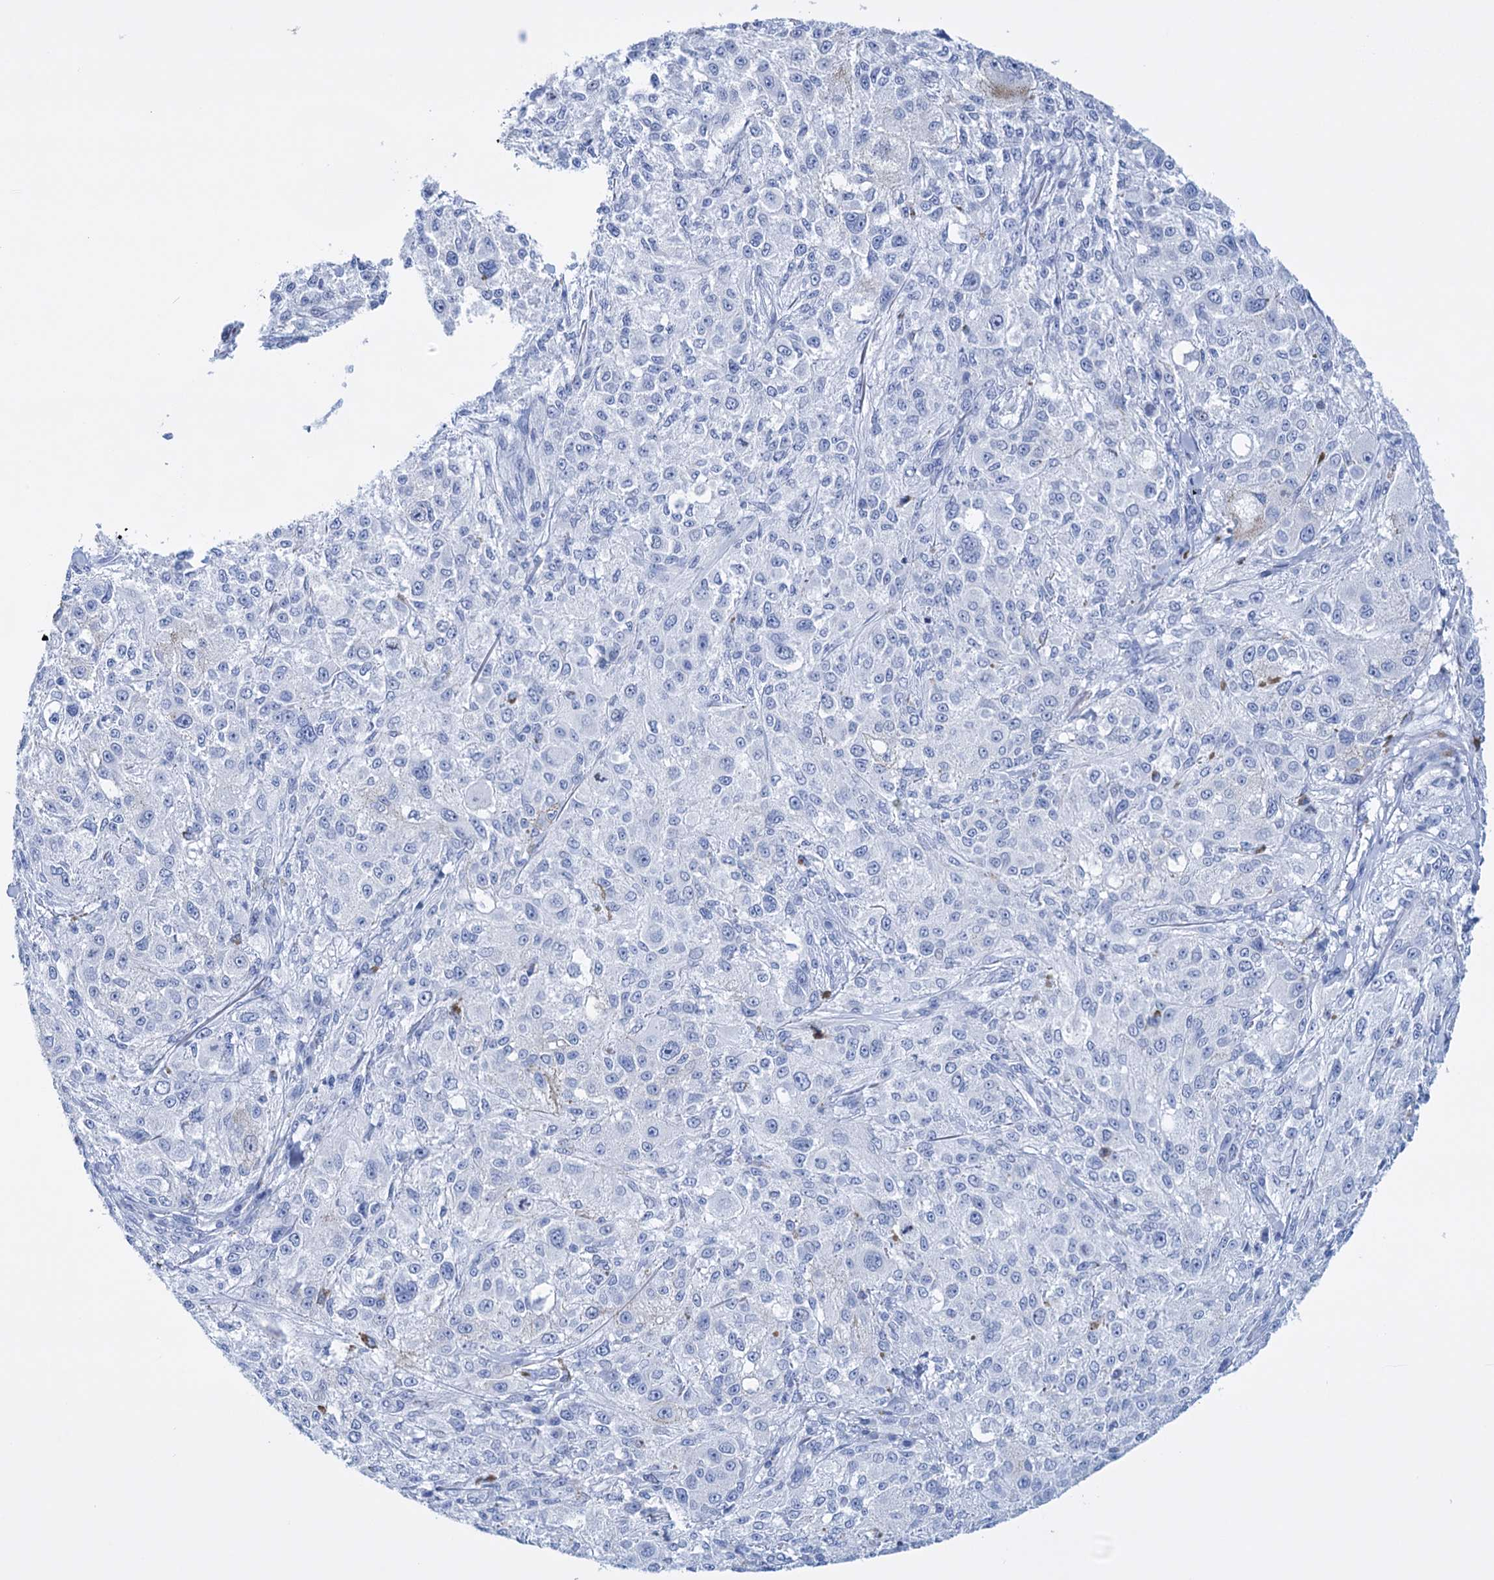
{"staining": {"intensity": "negative", "quantity": "none", "location": "none"}, "tissue": "melanoma", "cell_type": "Tumor cells", "image_type": "cancer", "snomed": [{"axis": "morphology", "description": "Necrosis, NOS"}, {"axis": "morphology", "description": "Malignant melanoma, NOS"}, {"axis": "topography", "description": "Skin"}], "caption": "Malignant melanoma was stained to show a protein in brown. There is no significant expression in tumor cells.", "gene": "FBXW12", "patient": {"sex": "female", "age": 87}}